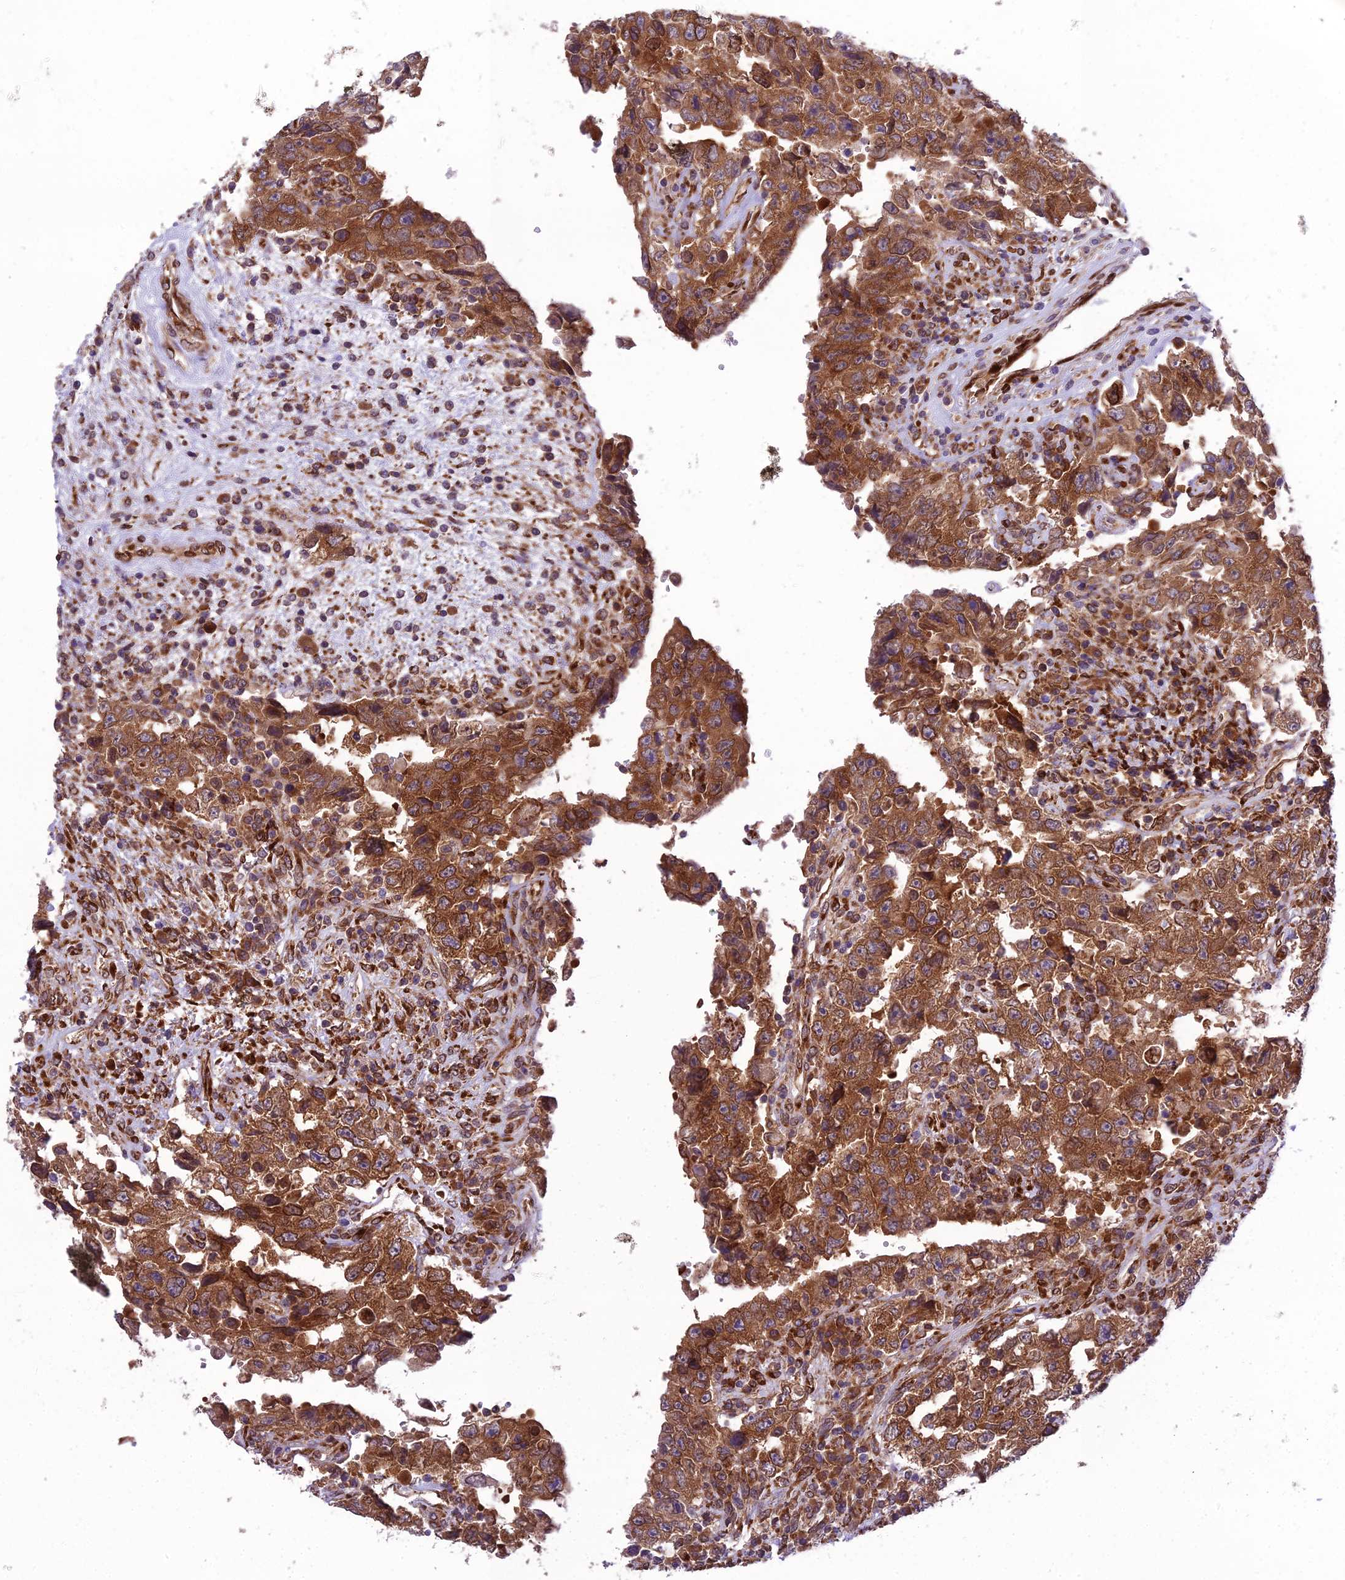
{"staining": {"intensity": "strong", "quantity": ">75%", "location": "cytoplasmic/membranous"}, "tissue": "testis cancer", "cell_type": "Tumor cells", "image_type": "cancer", "snomed": [{"axis": "morphology", "description": "Carcinoma, Embryonal, NOS"}, {"axis": "topography", "description": "Testis"}], "caption": "Strong cytoplasmic/membranous staining for a protein is seen in approximately >75% of tumor cells of embryonal carcinoma (testis) using immunohistochemistry (IHC).", "gene": "DHCR7", "patient": {"sex": "male", "age": 26}}